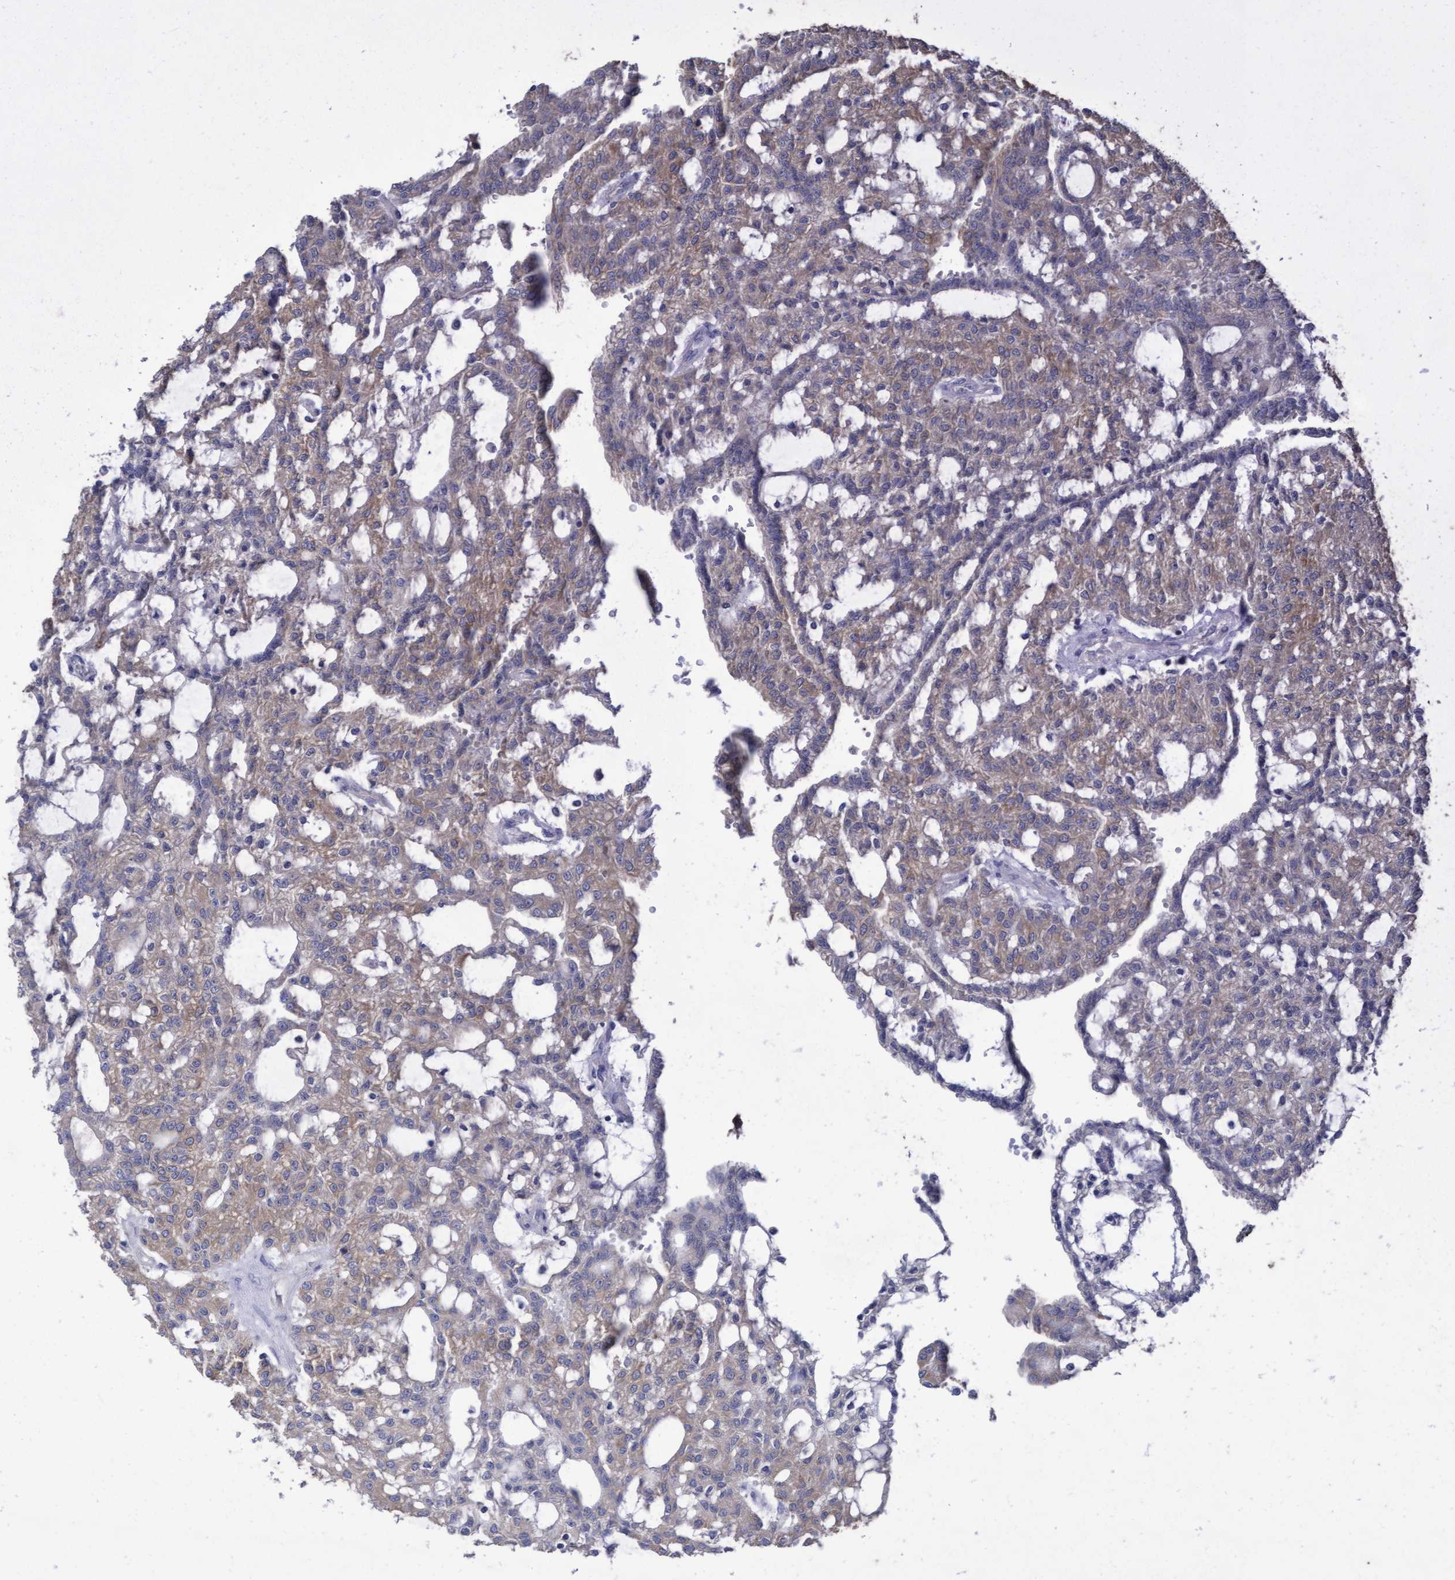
{"staining": {"intensity": "weak", "quantity": "25%-75%", "location": "cytoplasmic/membranous"}, "tissue": "renal cancer", "cell_type": "Tumor cells", "image_type": "cancer", "snomed": [{"axis": "morphology", "description": "Adenocarcinoma, NOS"}, {"axis": "topography", "description": "Kidney"}], "caption": "Immunohistochemical staining of human adenocarcinoma (renal) displays low levels of weak cytoplasmic/membranous protein expression in about 25%-75% of tumor cells. (Brightfield microscopy of DAB IHC at high magnification).", "gene": "KRT24", "patient": {"sex": "male", "age": 63}}